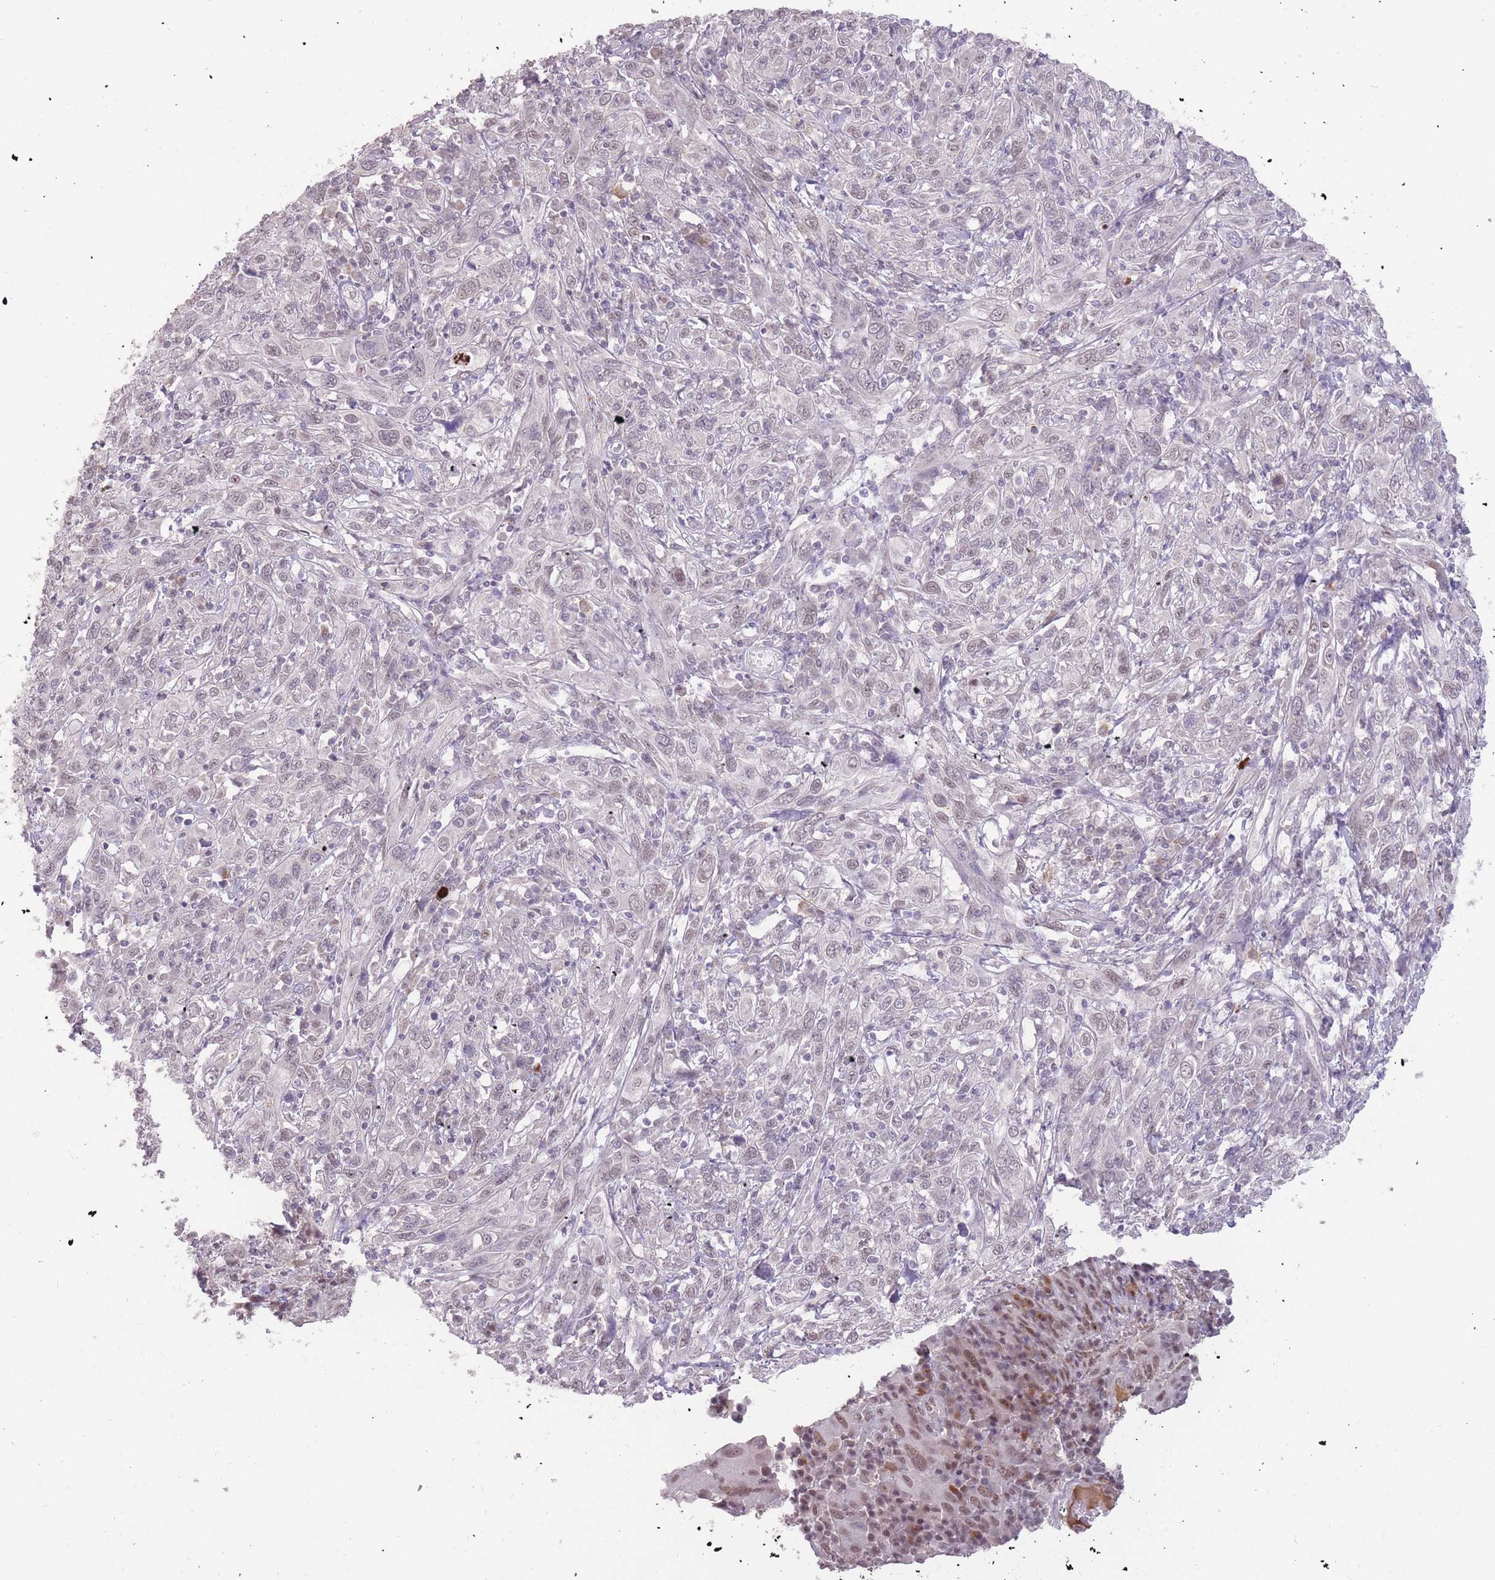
{"staining": {"intensity": "negative", "quantity": "none", "location": "none"}, "tissue": "cervical cancer", "cell_type": "Tumor cells", "image_type": "cancer", "snomed": [{"axis": "morphology", "description": "Squamous cell carcinoma, NOS"}, {"axis": "topography", "description": "Cervix"}], "caption": "Immunohistochemical staining of human squamous cell carcinoma (cervical) reveals no significant expression in tumor cells.", "gene": "HNRNPUL1", "patient": {"sex": "female", "age": 46}}